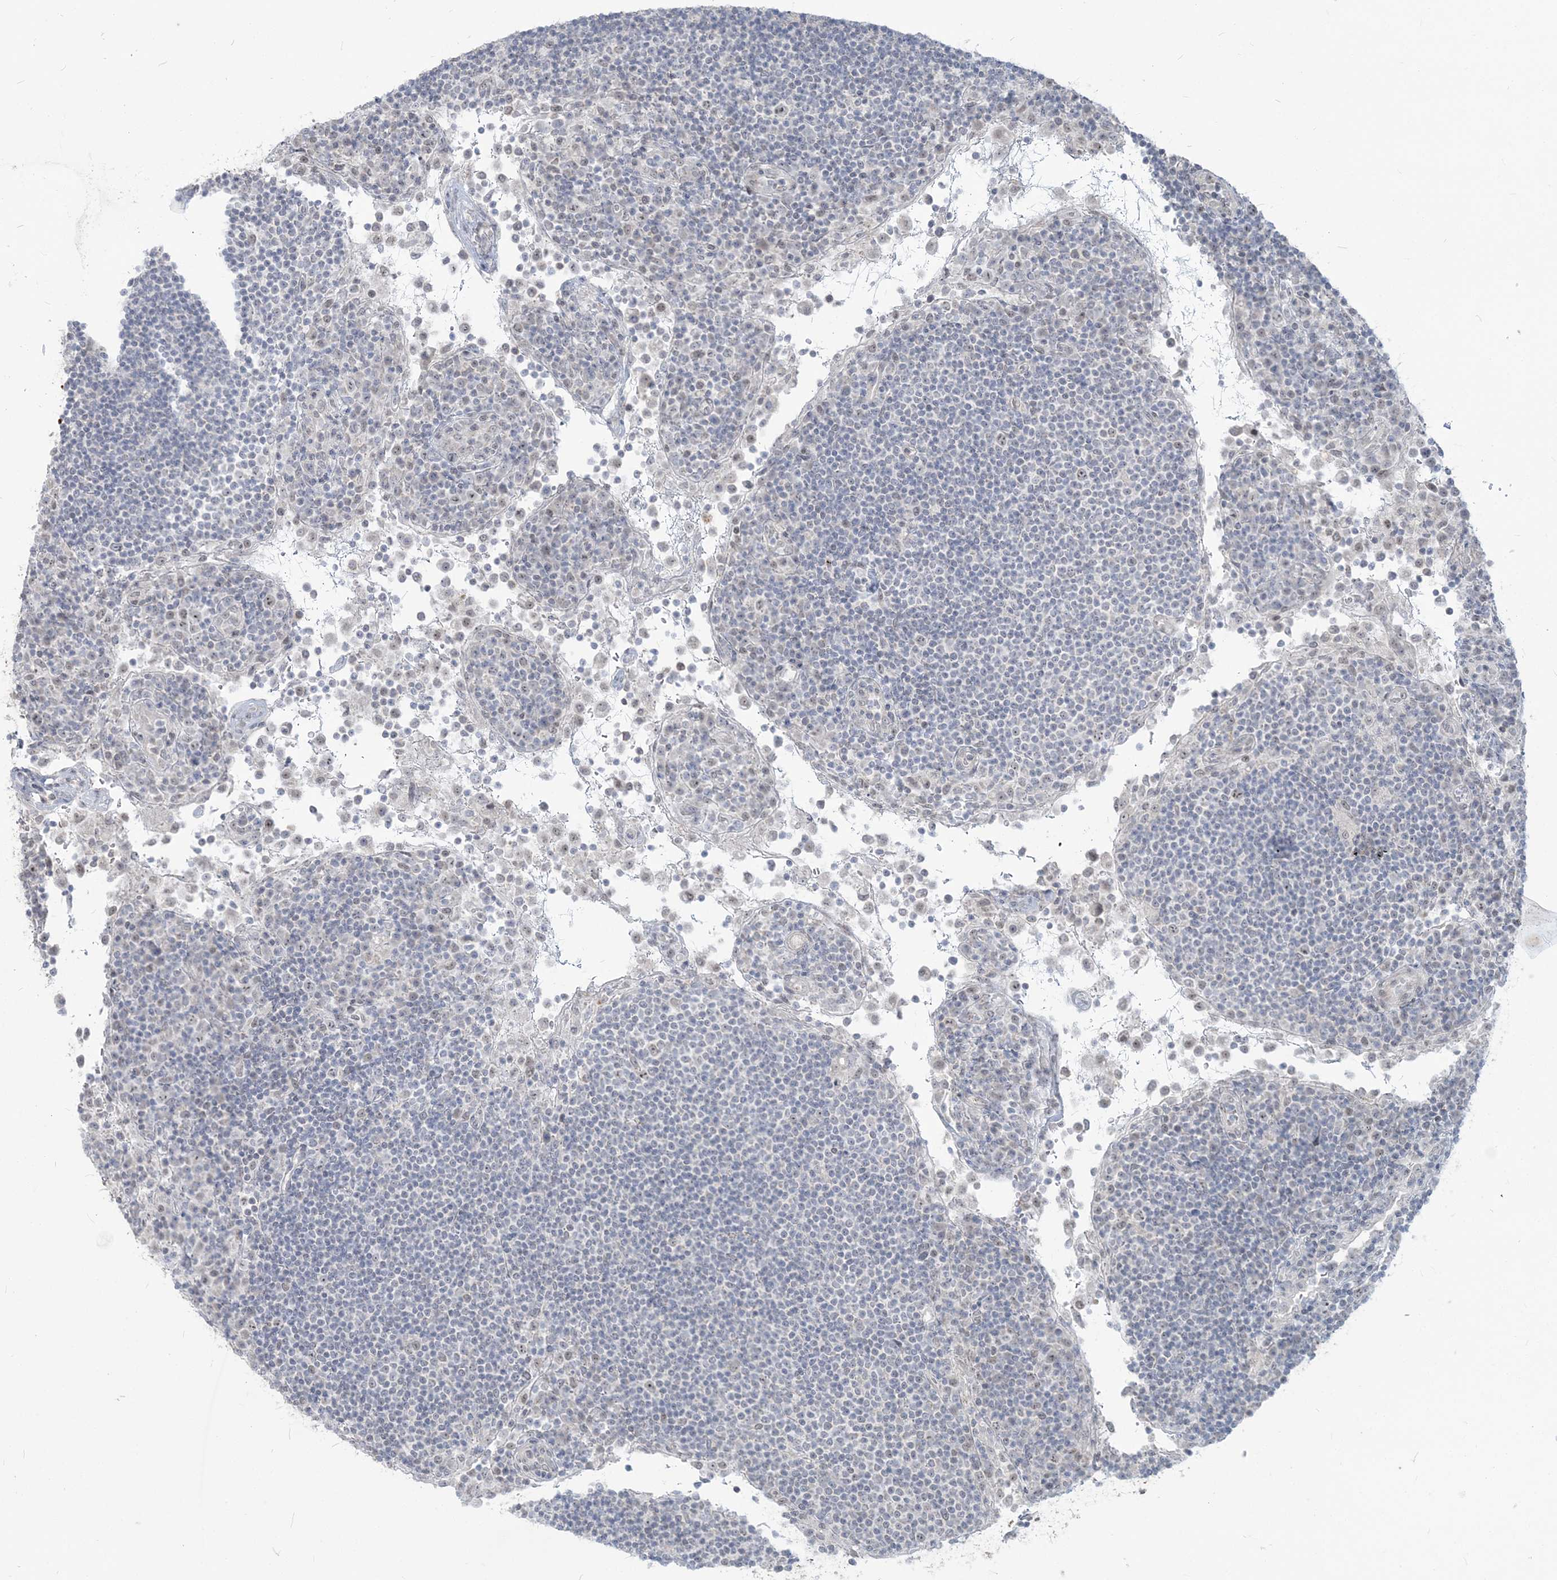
{"staining": {"intensity": "negative", "quantity": "none", "location": "none"}, "tissue": "lymph node", "cell_type": "Germinal center cells", "image_type": "normal", "snomed": [{"axis": "morphology", "description": "Normal tissue, NOS"}, {"axis": "topography", "description": "Lymph node"}], "caption": "Immunohistochemical staining of benign lymph node demonstrates no significant expression in germinal center cells.", "gene": "SDAD1", "patient": {"sex": "female", "age": 53}}